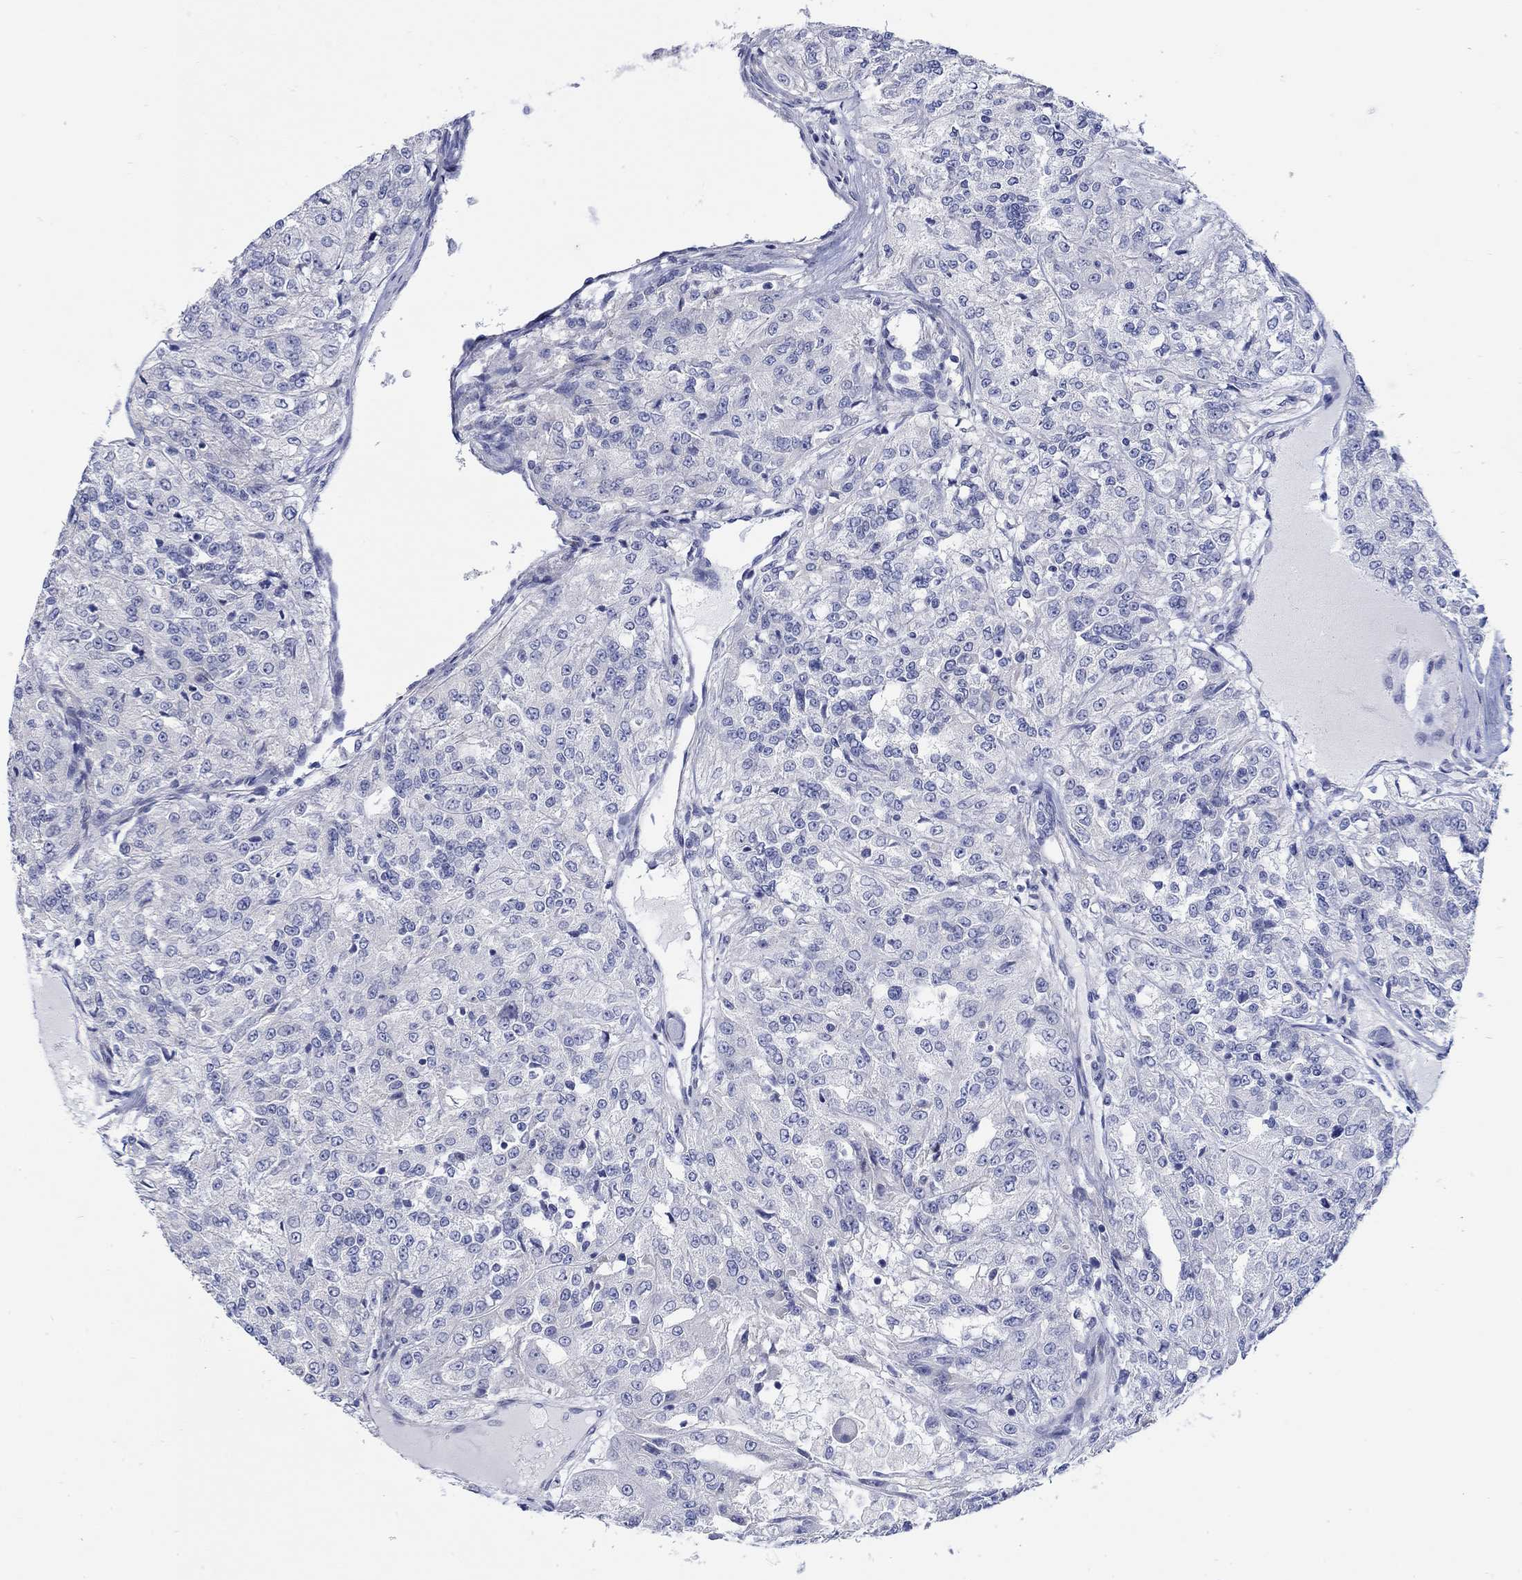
{"staining": {"intensity": "negative", "quantity": "none", "location": "none"}, "tissue": "renal cancer", "cell_type": "Tumor cells", "image_type": "cancer", "snomed": [{"axis": "morphology", "description": "Adenocarcinoma, NOS"}, {"axis": "topography", "description": "Kidney"}], "caption": "Tumor cells show no significant protein positivity in adenocarcinoma (renal).", "gene": "KRT222", "patient": {"sex": "female", "age": 63}}